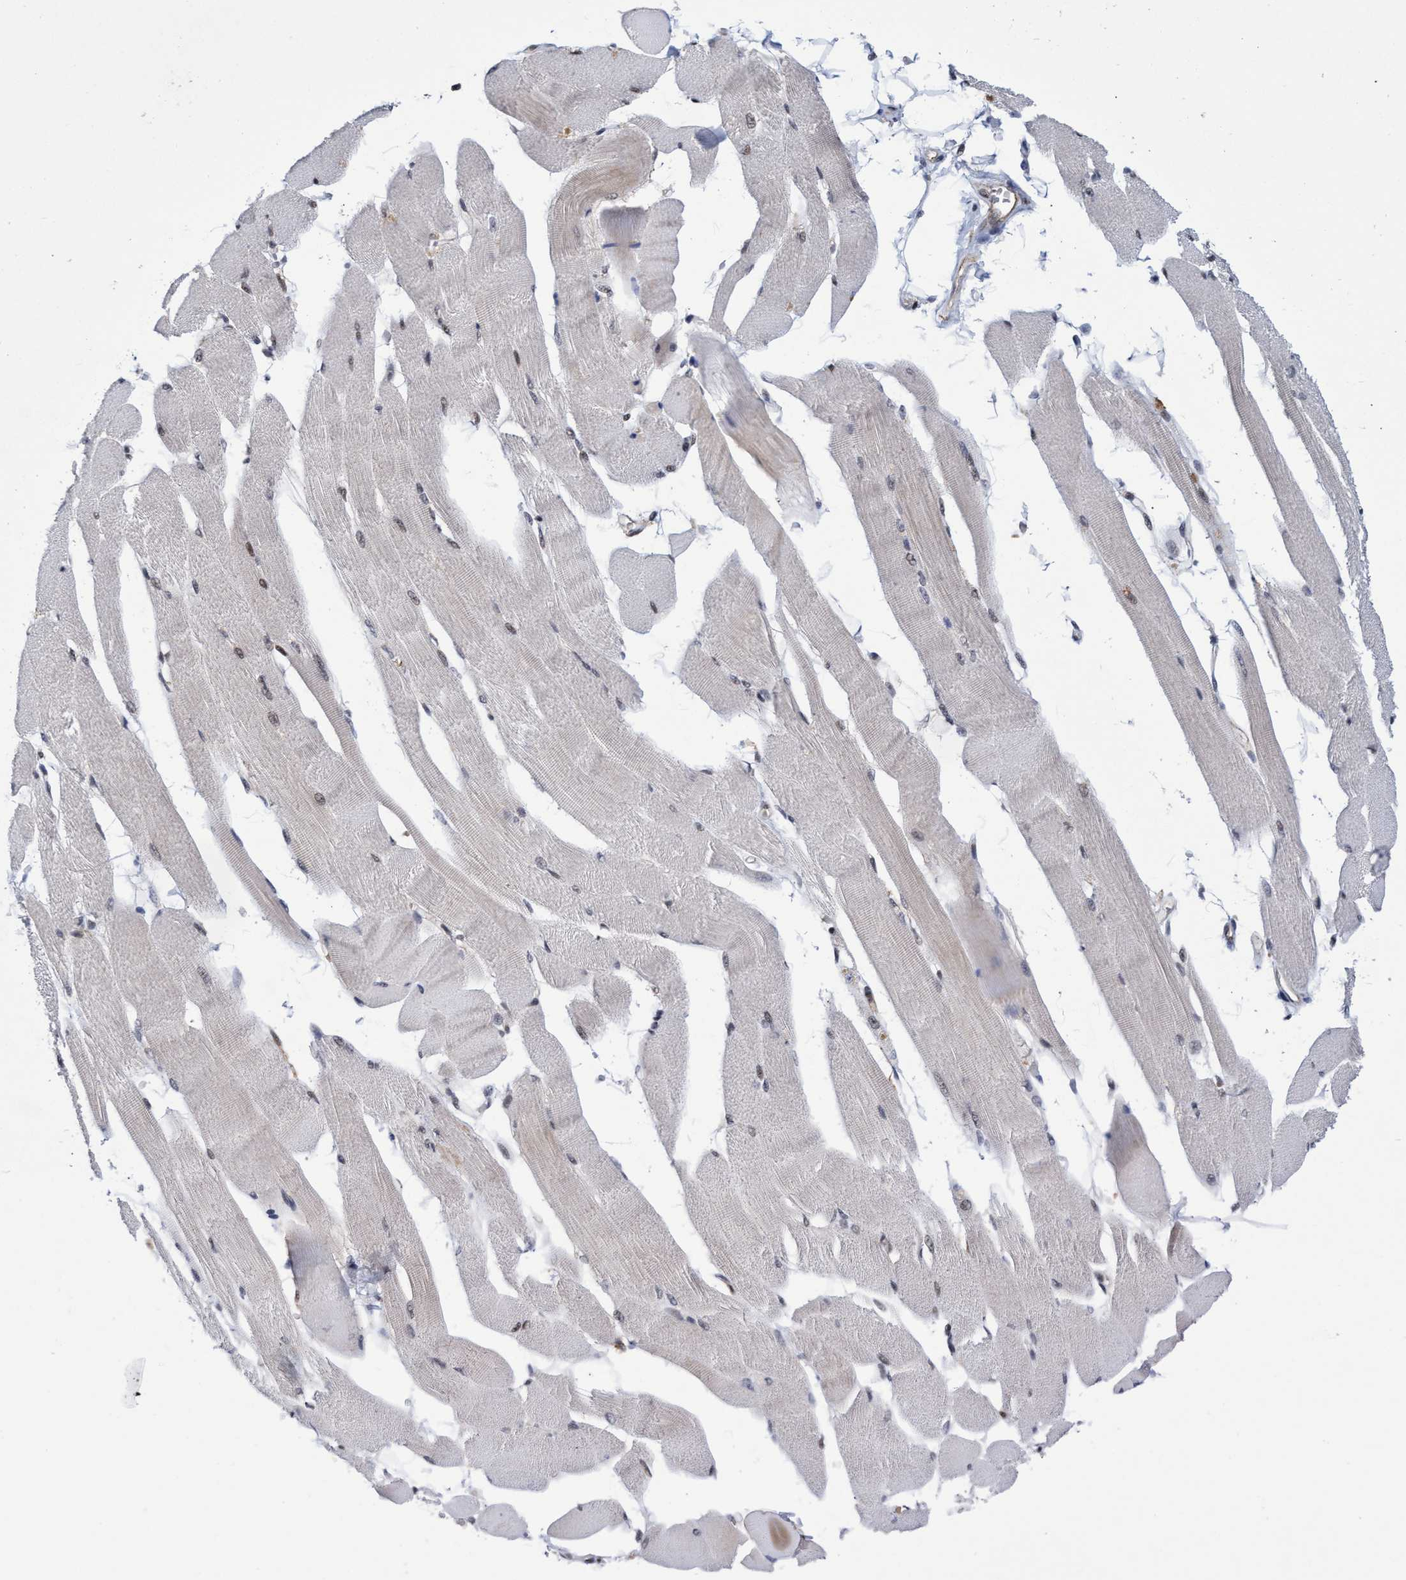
{"staining": {"intensity": "moderate", "quantity": ">75%", "location": "nuclear"}, "tissue": "skeletal muscle", "cell_type": "Myocytes", "image_type": "normal", "snomed": [{"axis": "morphology", "description": "Normal tissue, NOS"}, {"axis": "topography", "description": "Skeletal muscle"}, {"axis": "topography", "description": "Peripheral nerve tissue"}], "caption": "Approximately >75% of myocytes in normal human skeletal muscle exhibit moderate nuclear protein expression as visualized by brown immunohistochemical staining.", "gene": "GTF2F1", "patient": {"sex": "female", "age": 84}}